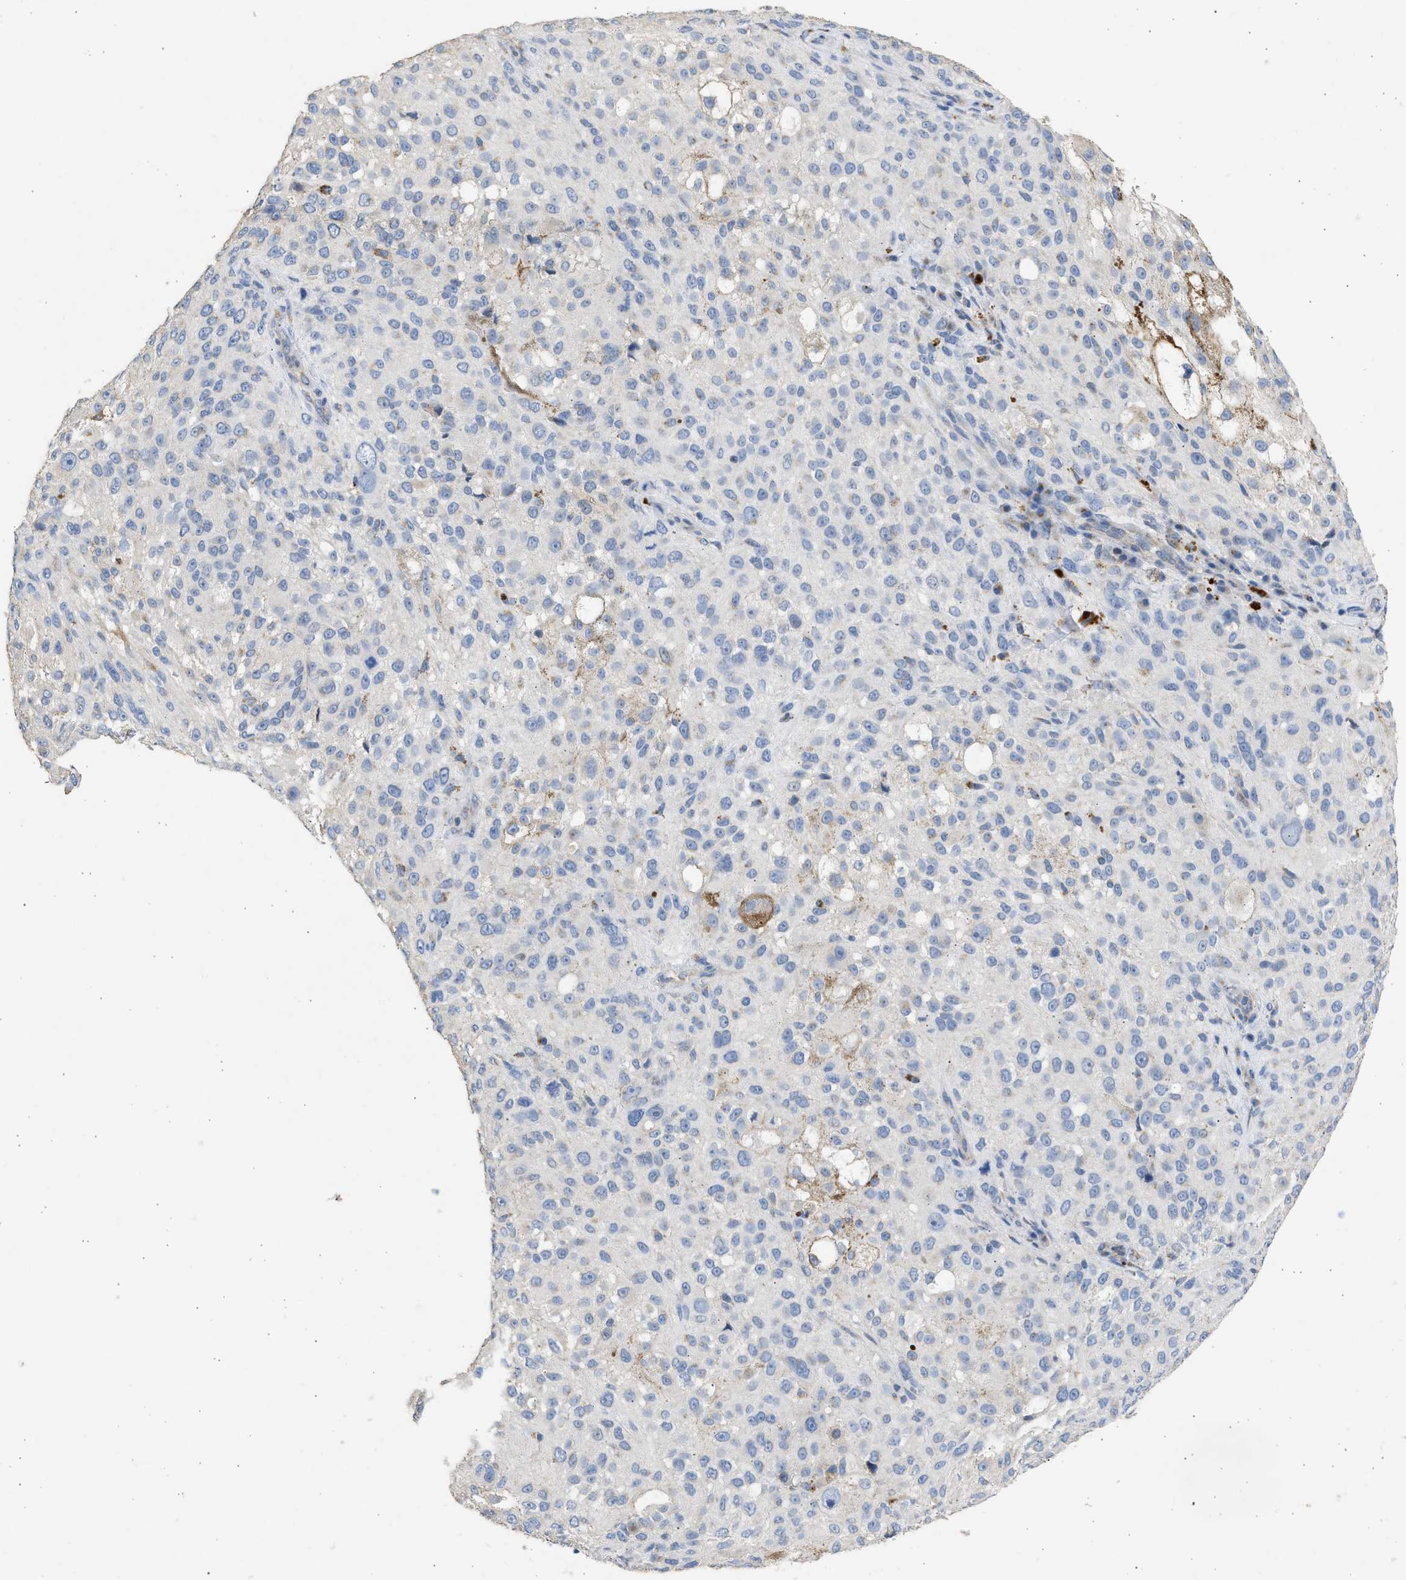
{"staining": {"intensity": "negative", "quantity": "none", "location": "none"}, "tissue": "melanoma", "cell_type": "Tumor cells", "image_type": "cancer", "snomed": [{"axis": "morphology", "description": "Necrosis, NOS"}, {"axis": "morphology", "description": "Malignant melanoma, NOS"}, {"axis": "topography", "description": "Skin"}], "caption": "Histopathology image shows no protein staining in tumor cells of malignant melanoma tissue.", "gene": "IPO8", "patient": {"sex": "female", "age": 87}}